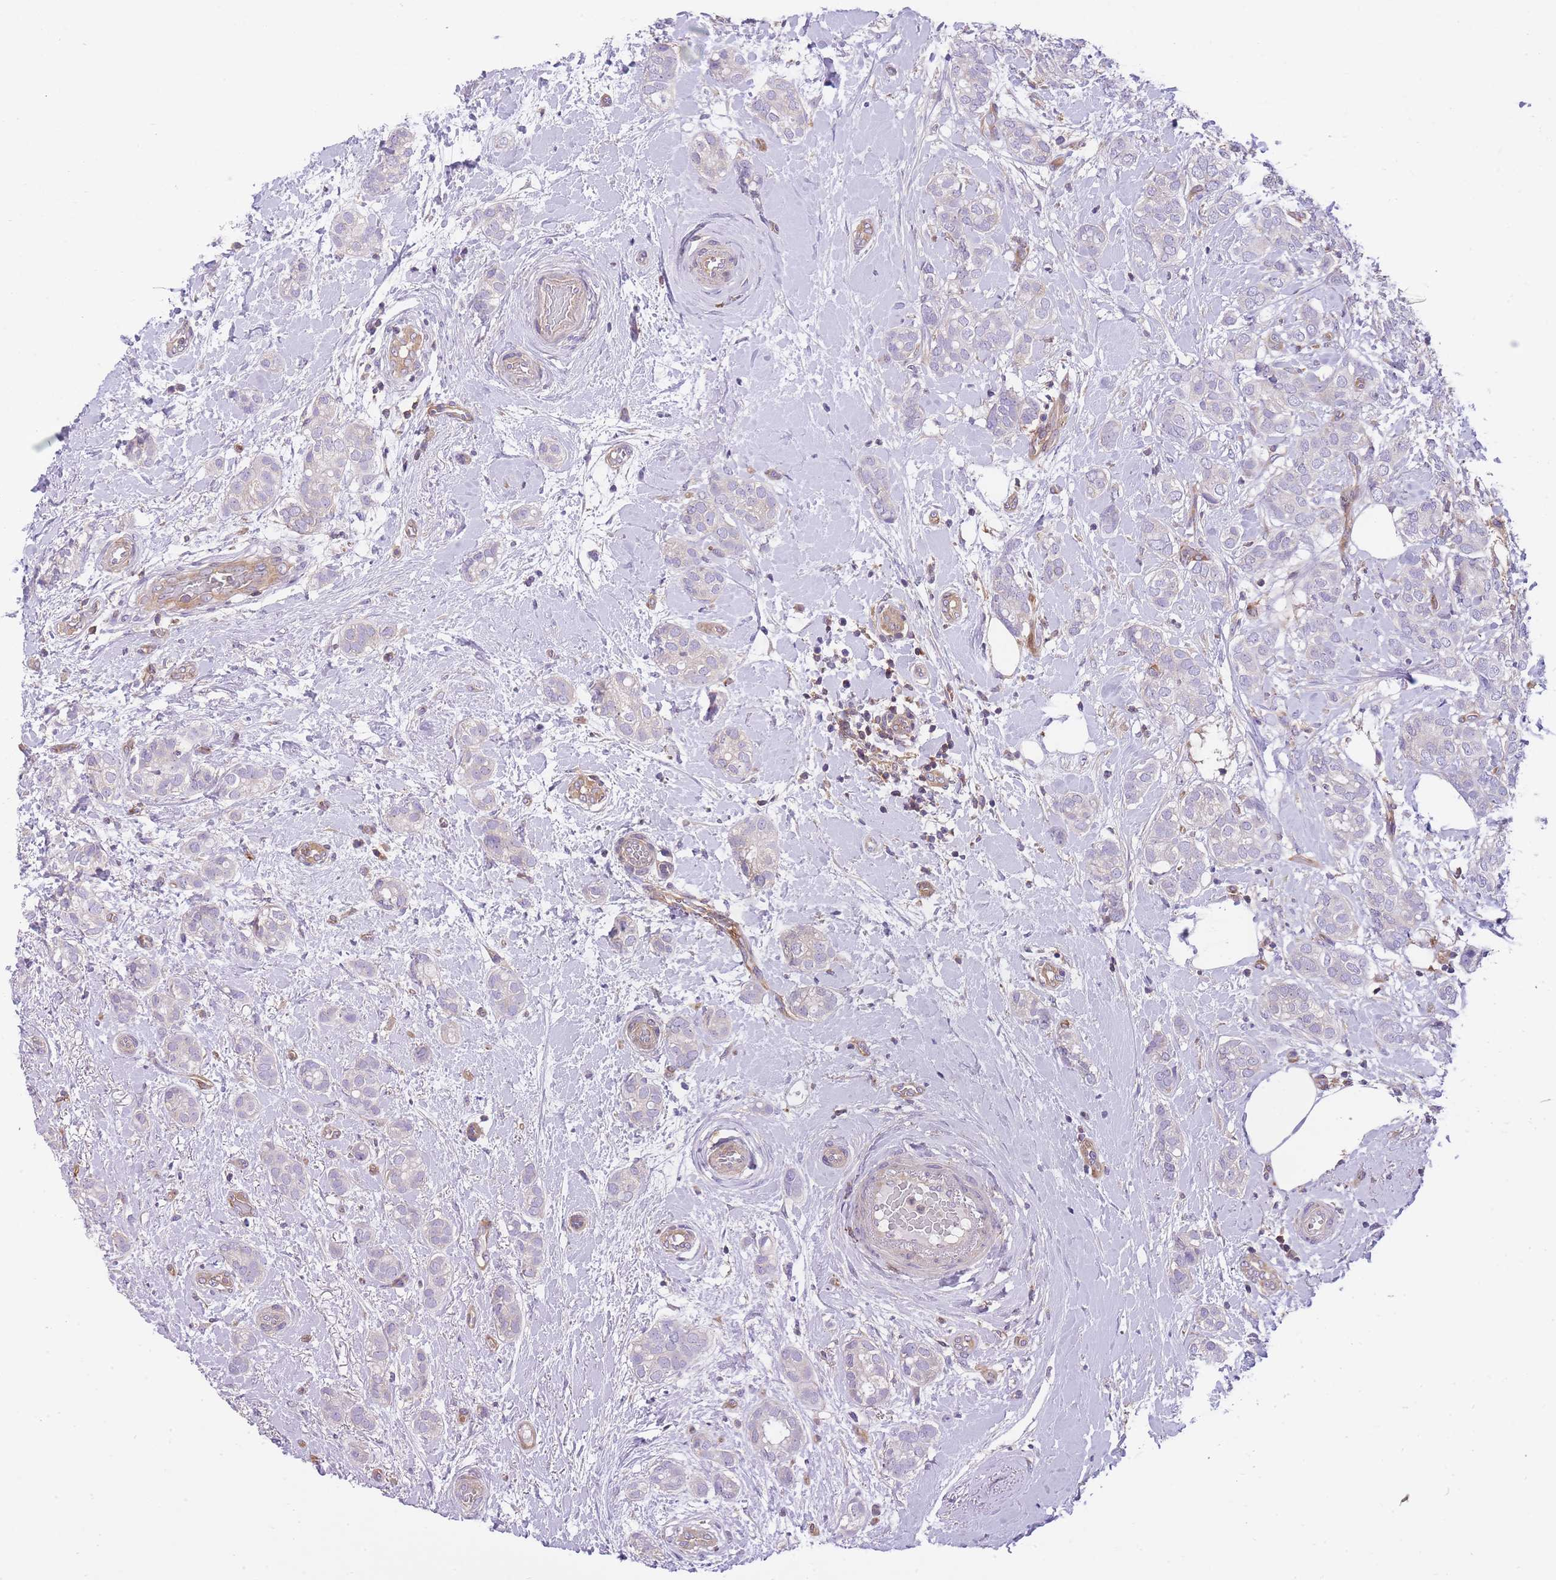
{"staining": {"intensity": "negative", "quantity": "none", "location": "none"}, "tissue": "breast cancer", "cell_type": "Tumor cells", "image_type": "cancer", "snomed": [{"axis": "morphology", "description": "Duct carcinoma"}, {"axis": "topography", "description": "Breast"}], "caption": "Micrograph shows no protein expression in tumor cells of breast cancer tissue.", "gene": "PRKAR1A", "patient": {"sex": "female", "age": 73}}